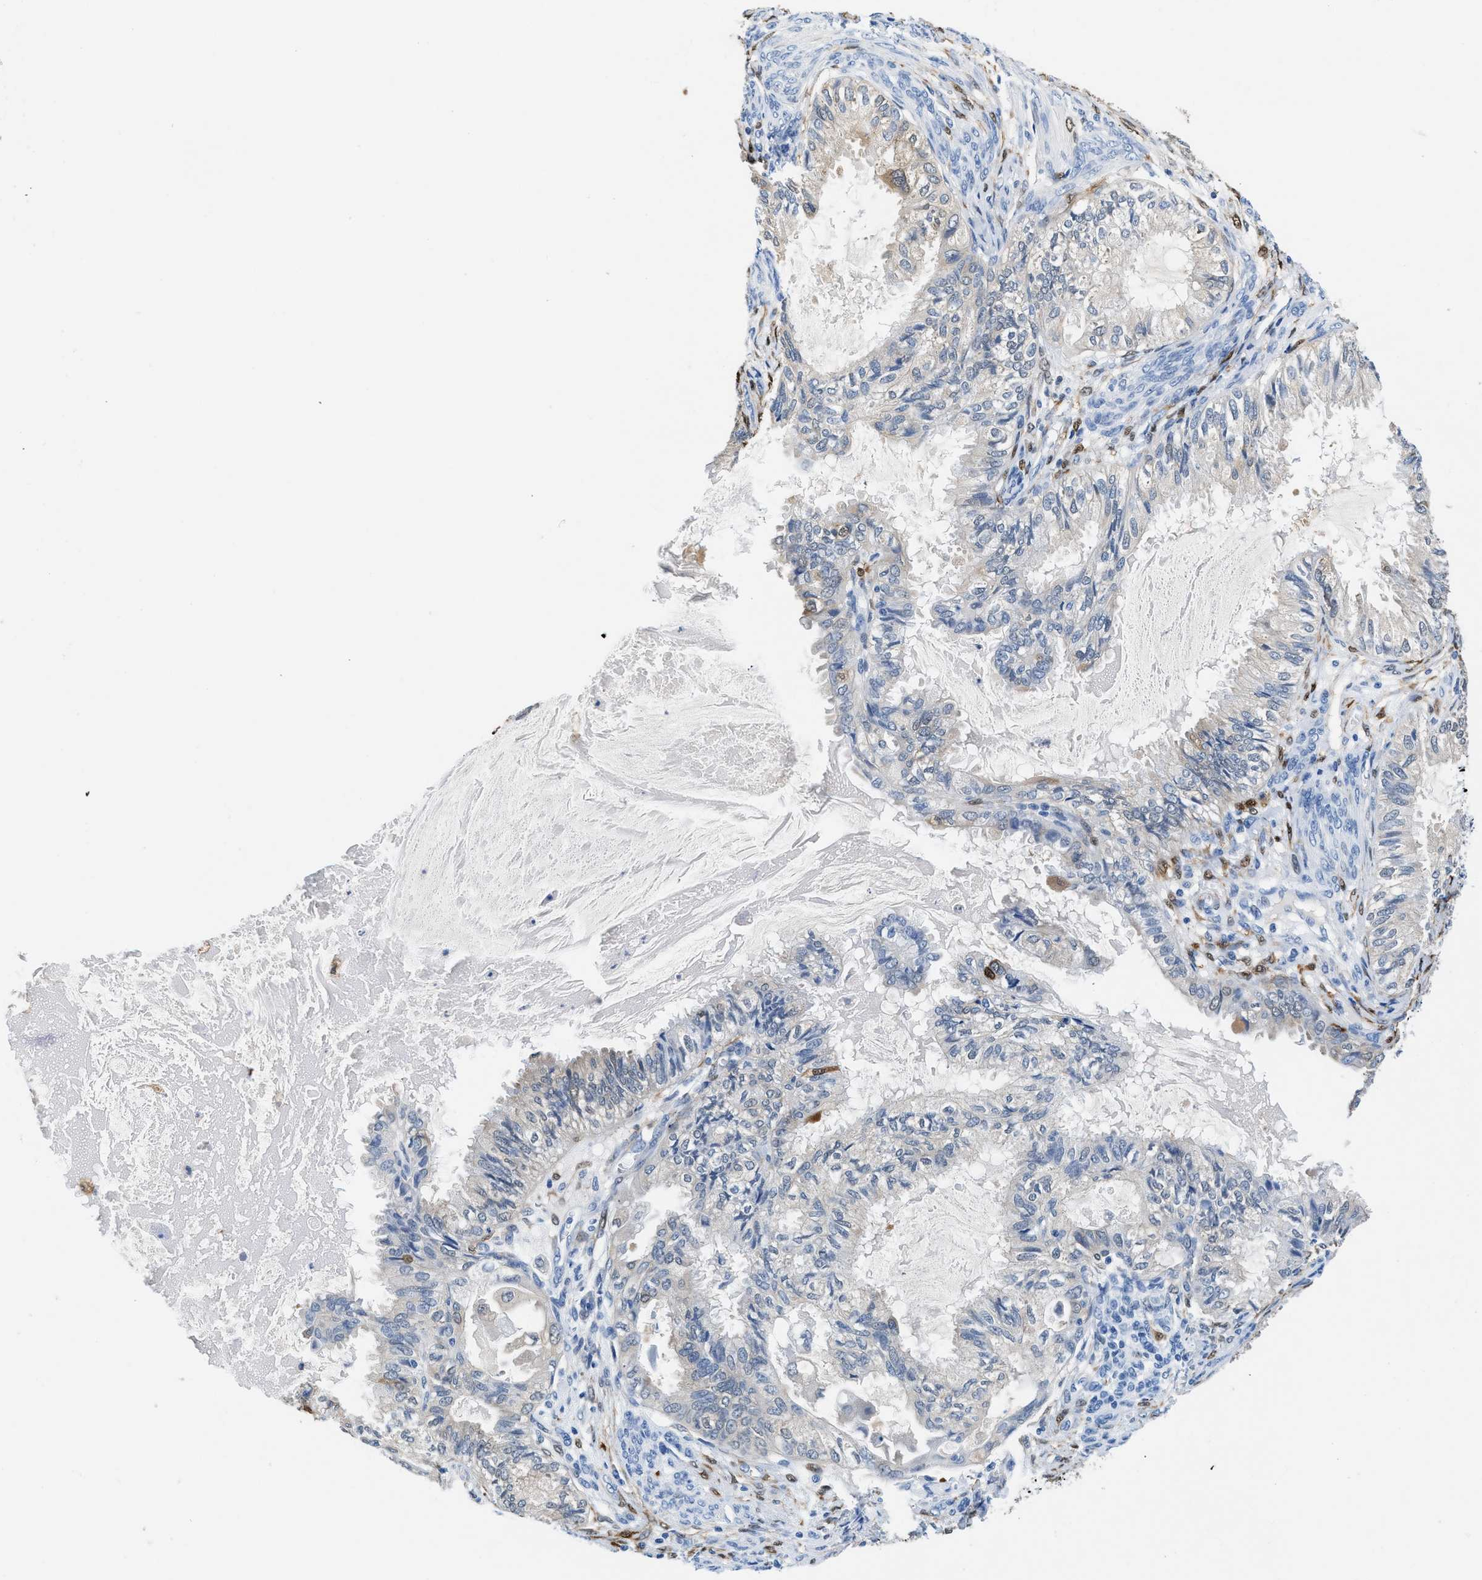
{"staining": {"intensity": "negative", "quantity": "none", "location": "none"}, "tissue": "cervical cancer", "cell_type": "Tumor cells", "image_type": "cancer", "snomed": [{"axis": "morphology", "description": "Normal tissue, NOS"}, {"axis": "morphology", "description": "Adenocarcinoma, NOS"}, {"axis": "topography", "description": "Cervix"}, {"axis": "topography", "description": "Endometrium"}], "caption": "This is an IHC photomicrograph of human cervical cancer (adenocarcinoma). There is no expression in tumor cells.", "gene": "FADS6", "patient": {"sex": "female", "age": 86}}